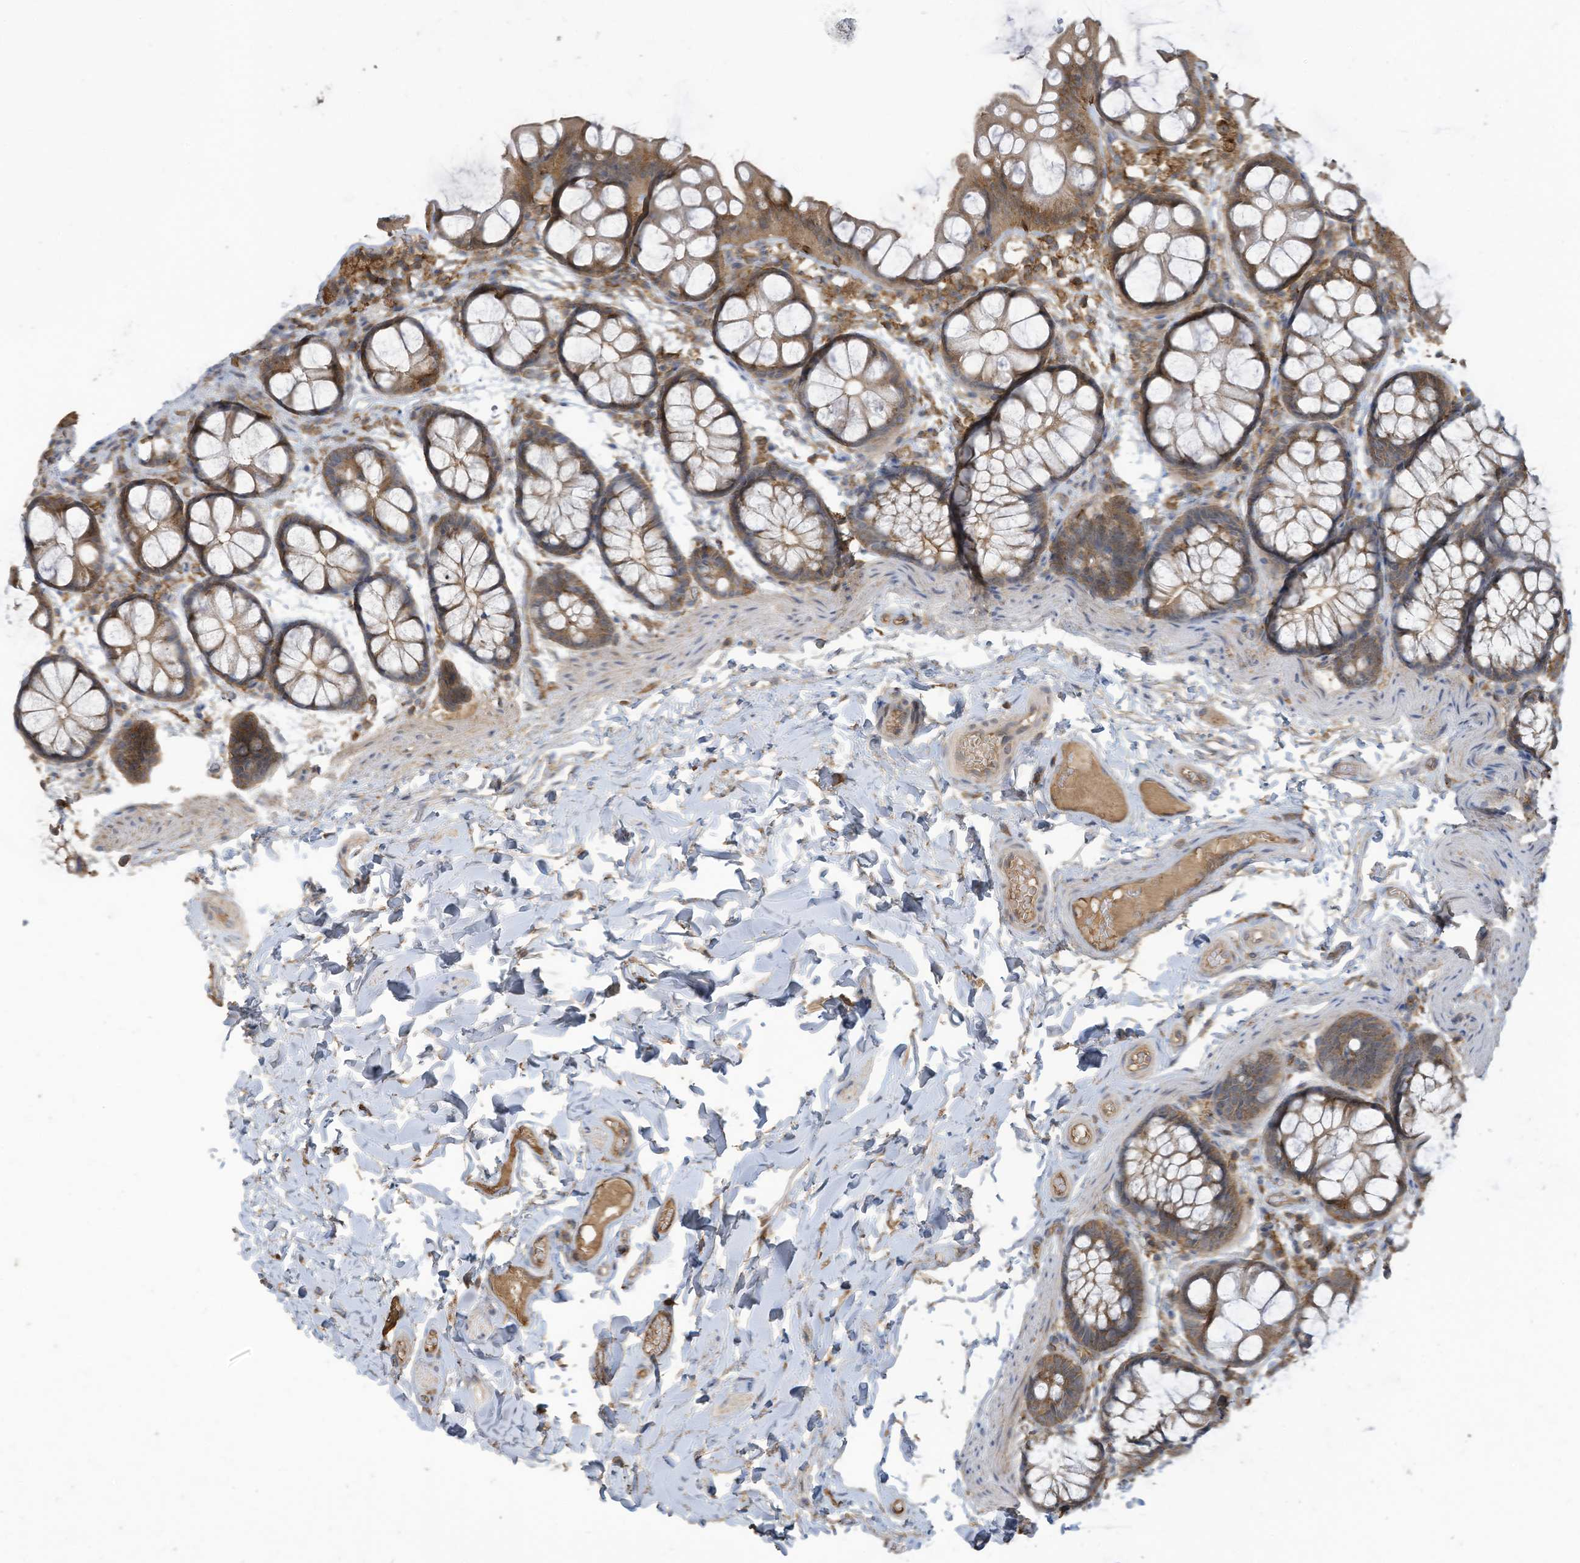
{"staining": {"intensity": "weak", "quantity": ">75%", "location": "cytoplasmic/membranous"}, "tissue": "colon", "cell_type": "Endothelial cells", "image_type": "normal", "snomed": [{"axis": "morphology", "description": "Normal tissue, NOS"}, {"axis": "topography", "description": "Colon"}], "caption": "IHC (DAB) staining of unremarkable human colon displays weak cytoplasmic/membranous protein positivity in approximately >75% of endothelial cells.", "gene": "COX10", "patient": {"sex": "male", "age": 47}}